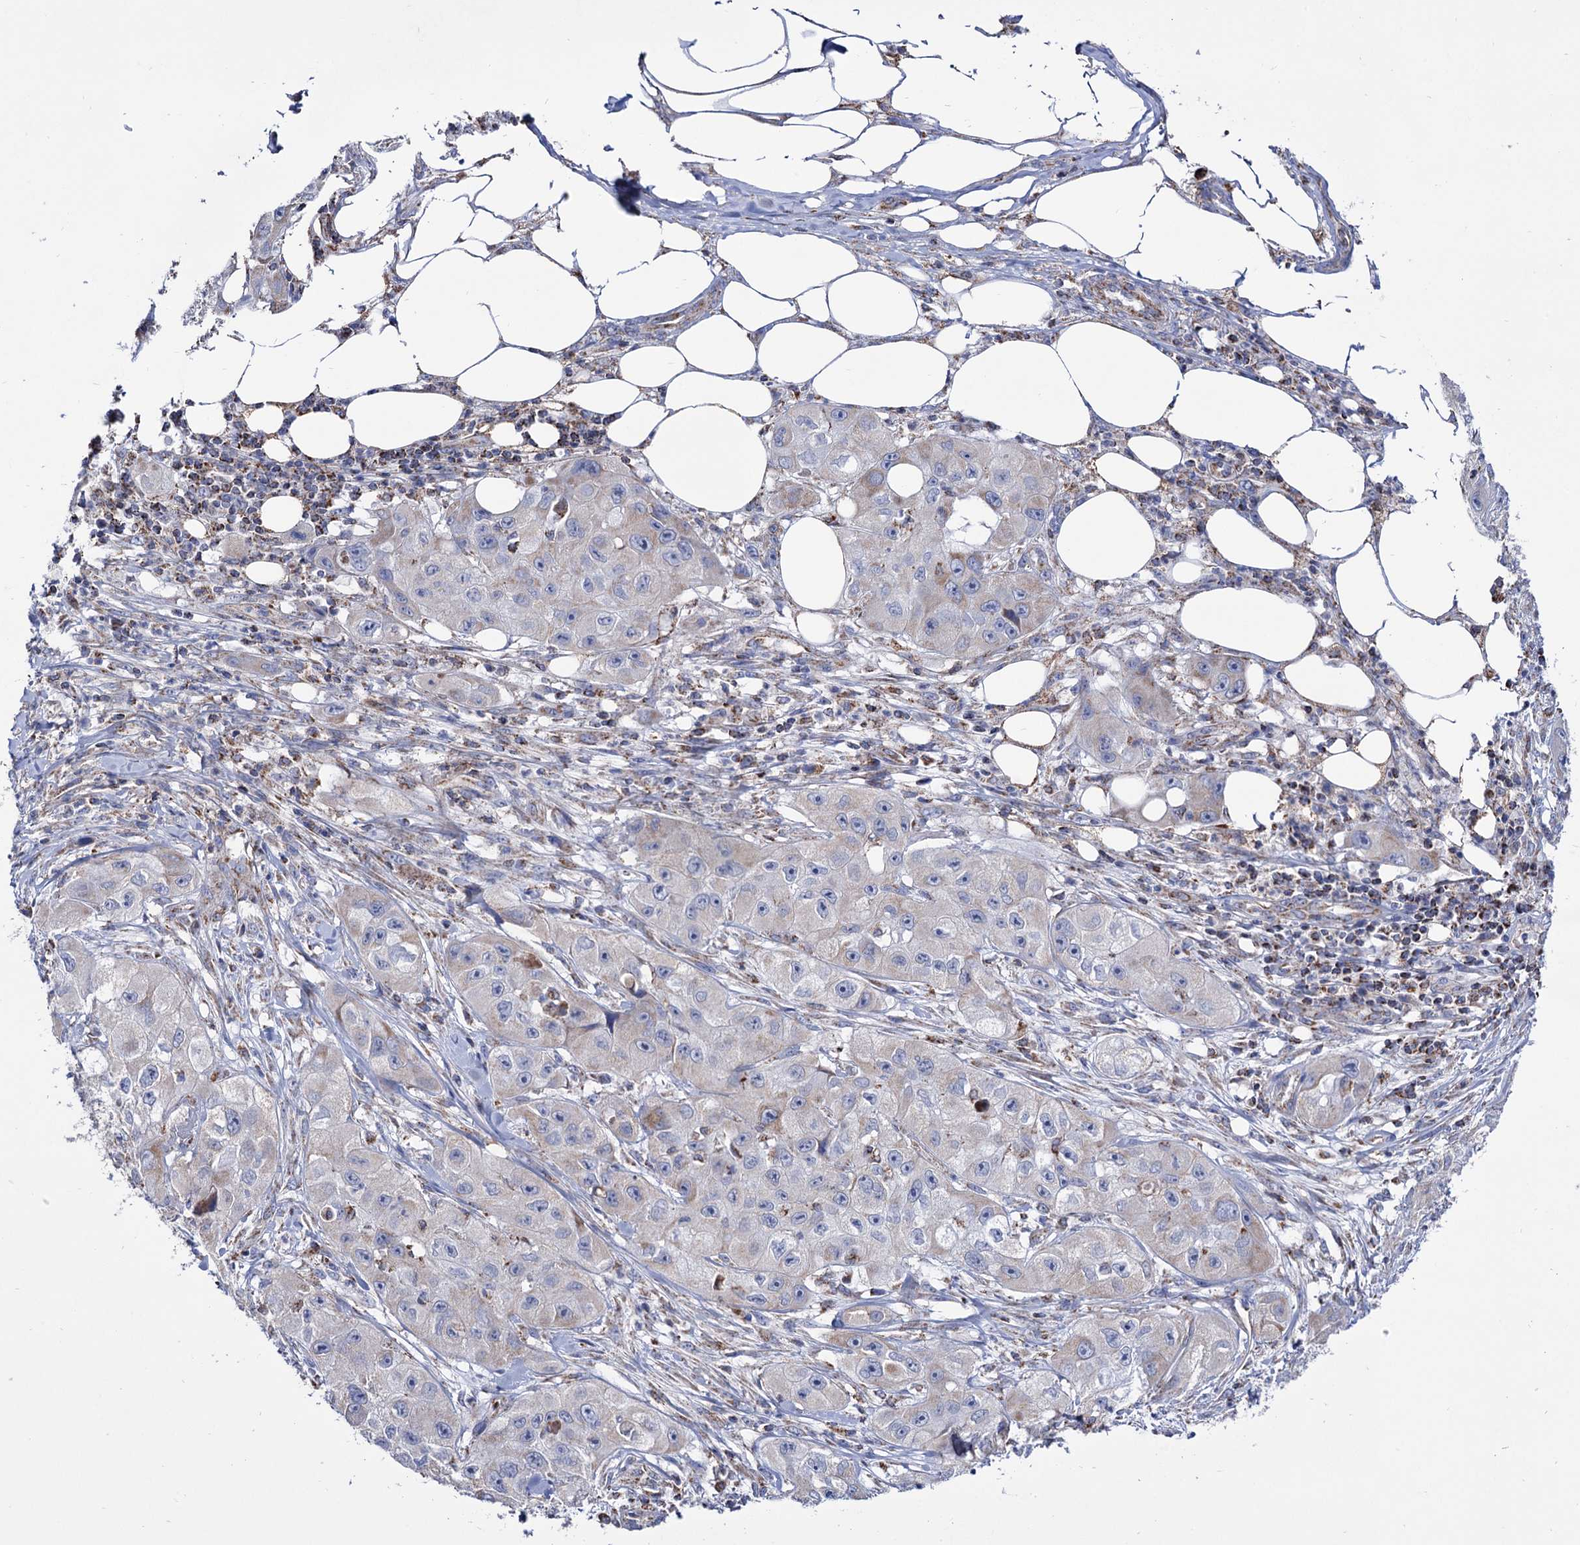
{"staining": {"intensity": "negative", "quantity": "none", "location": "none"}, "tissue": "skin cancer", "cell_type": "Tumor cells", "image_type": "cancer", "snomed": [{"axis": "morphology", "description": "Squamous cell carcinoma, NOS"}, {"axis": "topography", "description": "Skin"}, {"axis": "topography", "description": "Subcutis"}], "caption": "Immunohistochemistry micrograph of neoplastic tissue: human skin cancer stained with DAB (3,3'-diaminobenzidine) shows no significant protein expression in tumor cells.", "gene": "ABHD10", "patient": {"sex": "male", "age": 73}}